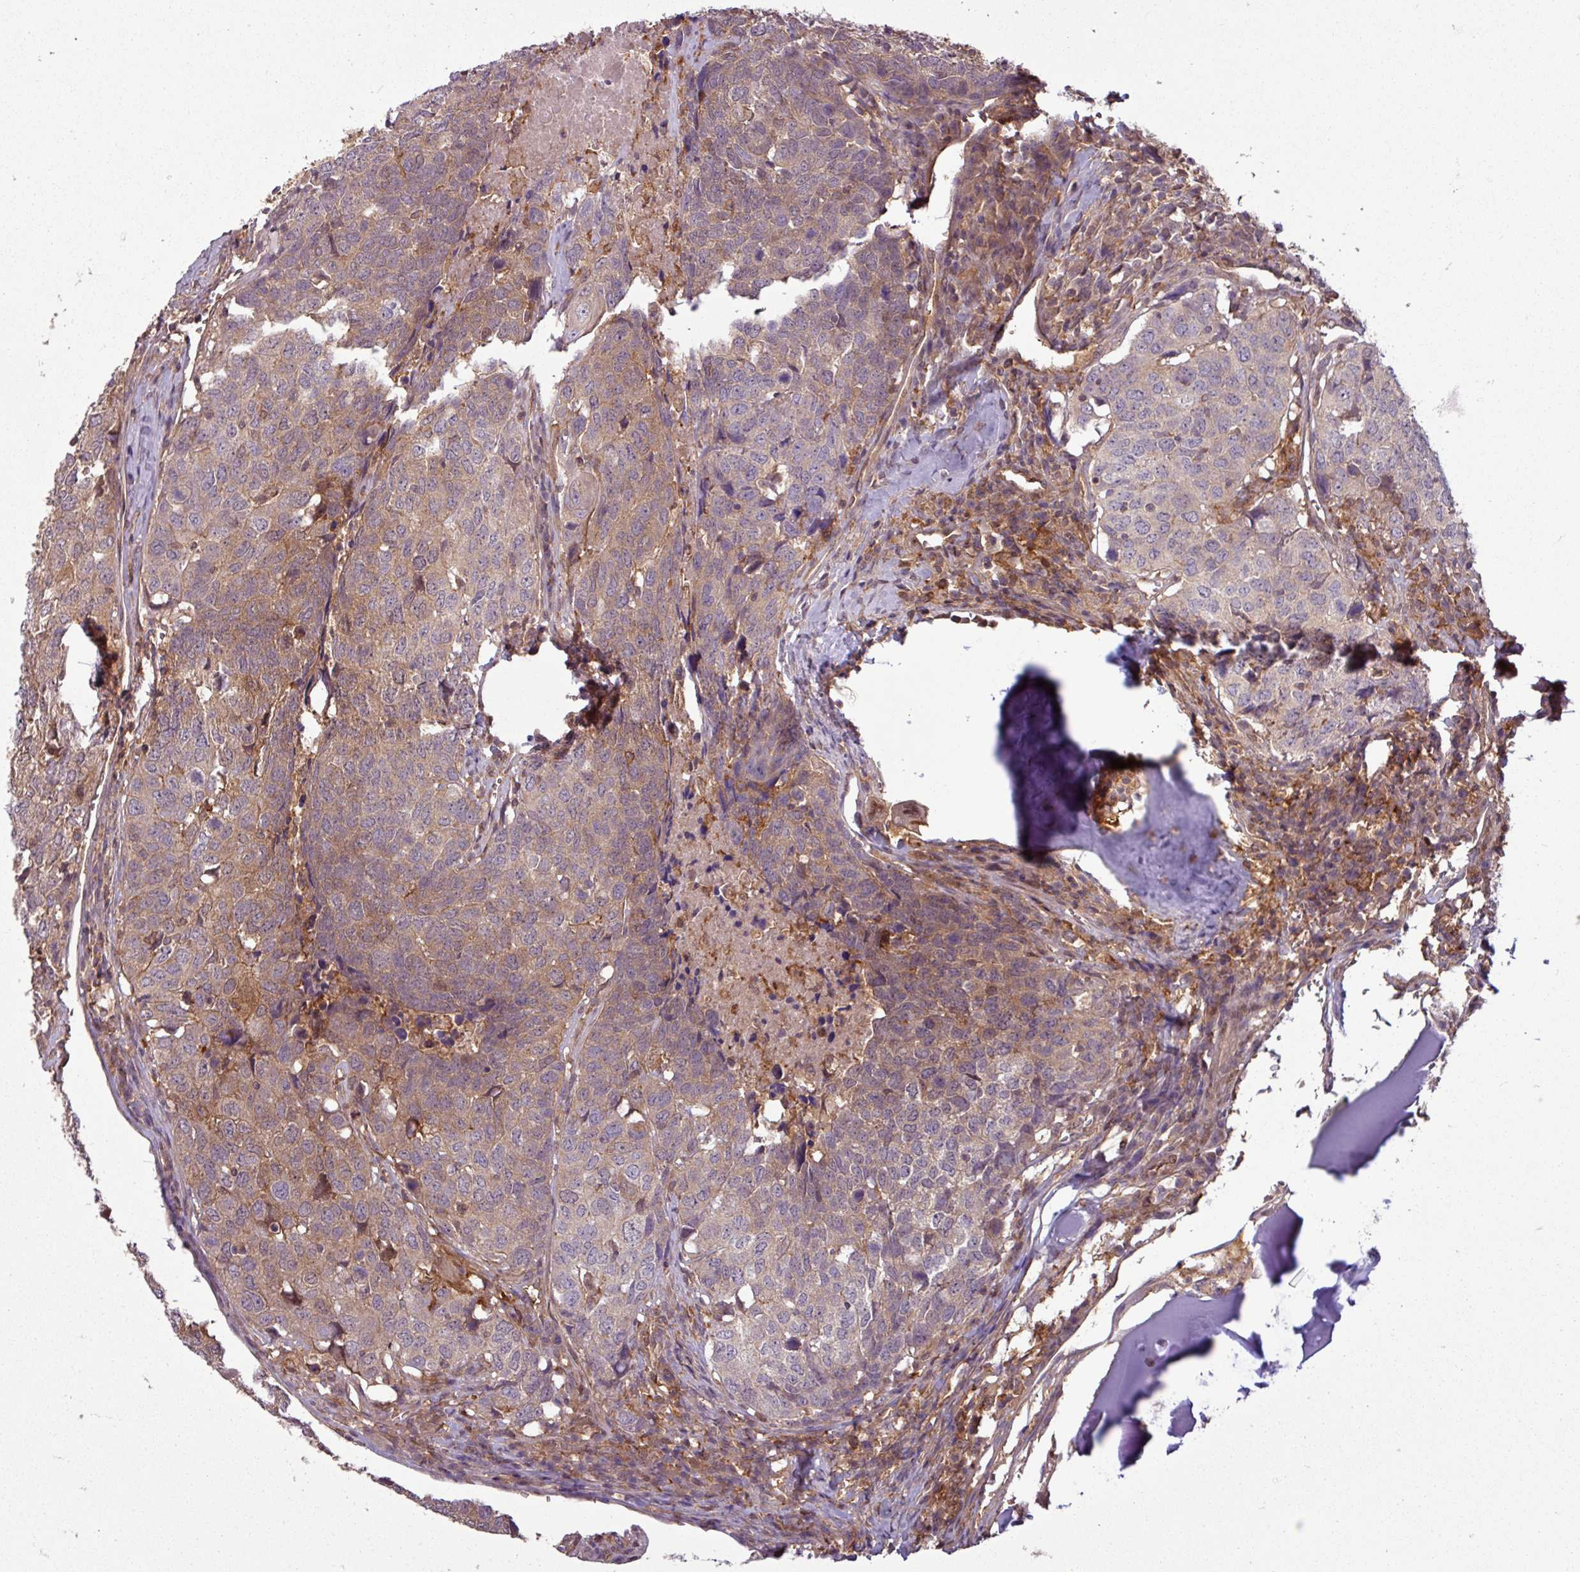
{"staining": {"intensity": "moderate", "quantity": "25%-75%", "location": "cytoplasmic/membranous"}, "tissue": "head and neck cancer", "cell_type": "Tumor cells", "image_type": "cancer", "snomed": [{"axis": "morphology", "description": "Normal tissue, NOS"}, {"axis": "morphology", "description": "Squamous cell carcinoma, NOS"}, {"axis": "topography", "description": "Skeletal muscle"}, {"axis": "topography", "description": "Vascular tissue"}, {"axis": "topography", "description": "Peripheral nerve tissue"}, {"axis": "topography", "description": "Head-Neck"}], "caption": "Brown immunohistochemical staining in human squamous cell carcinoma (head and neck) demonstrates moderate cytoplasmic/membranous expression in about 25%-75% of tumor cells. (brown staining indicates protein expression, while blue staining denotes nuclei).", "gene": "SH3BGRL", "patient": {"sex": "male", "age": 66}}